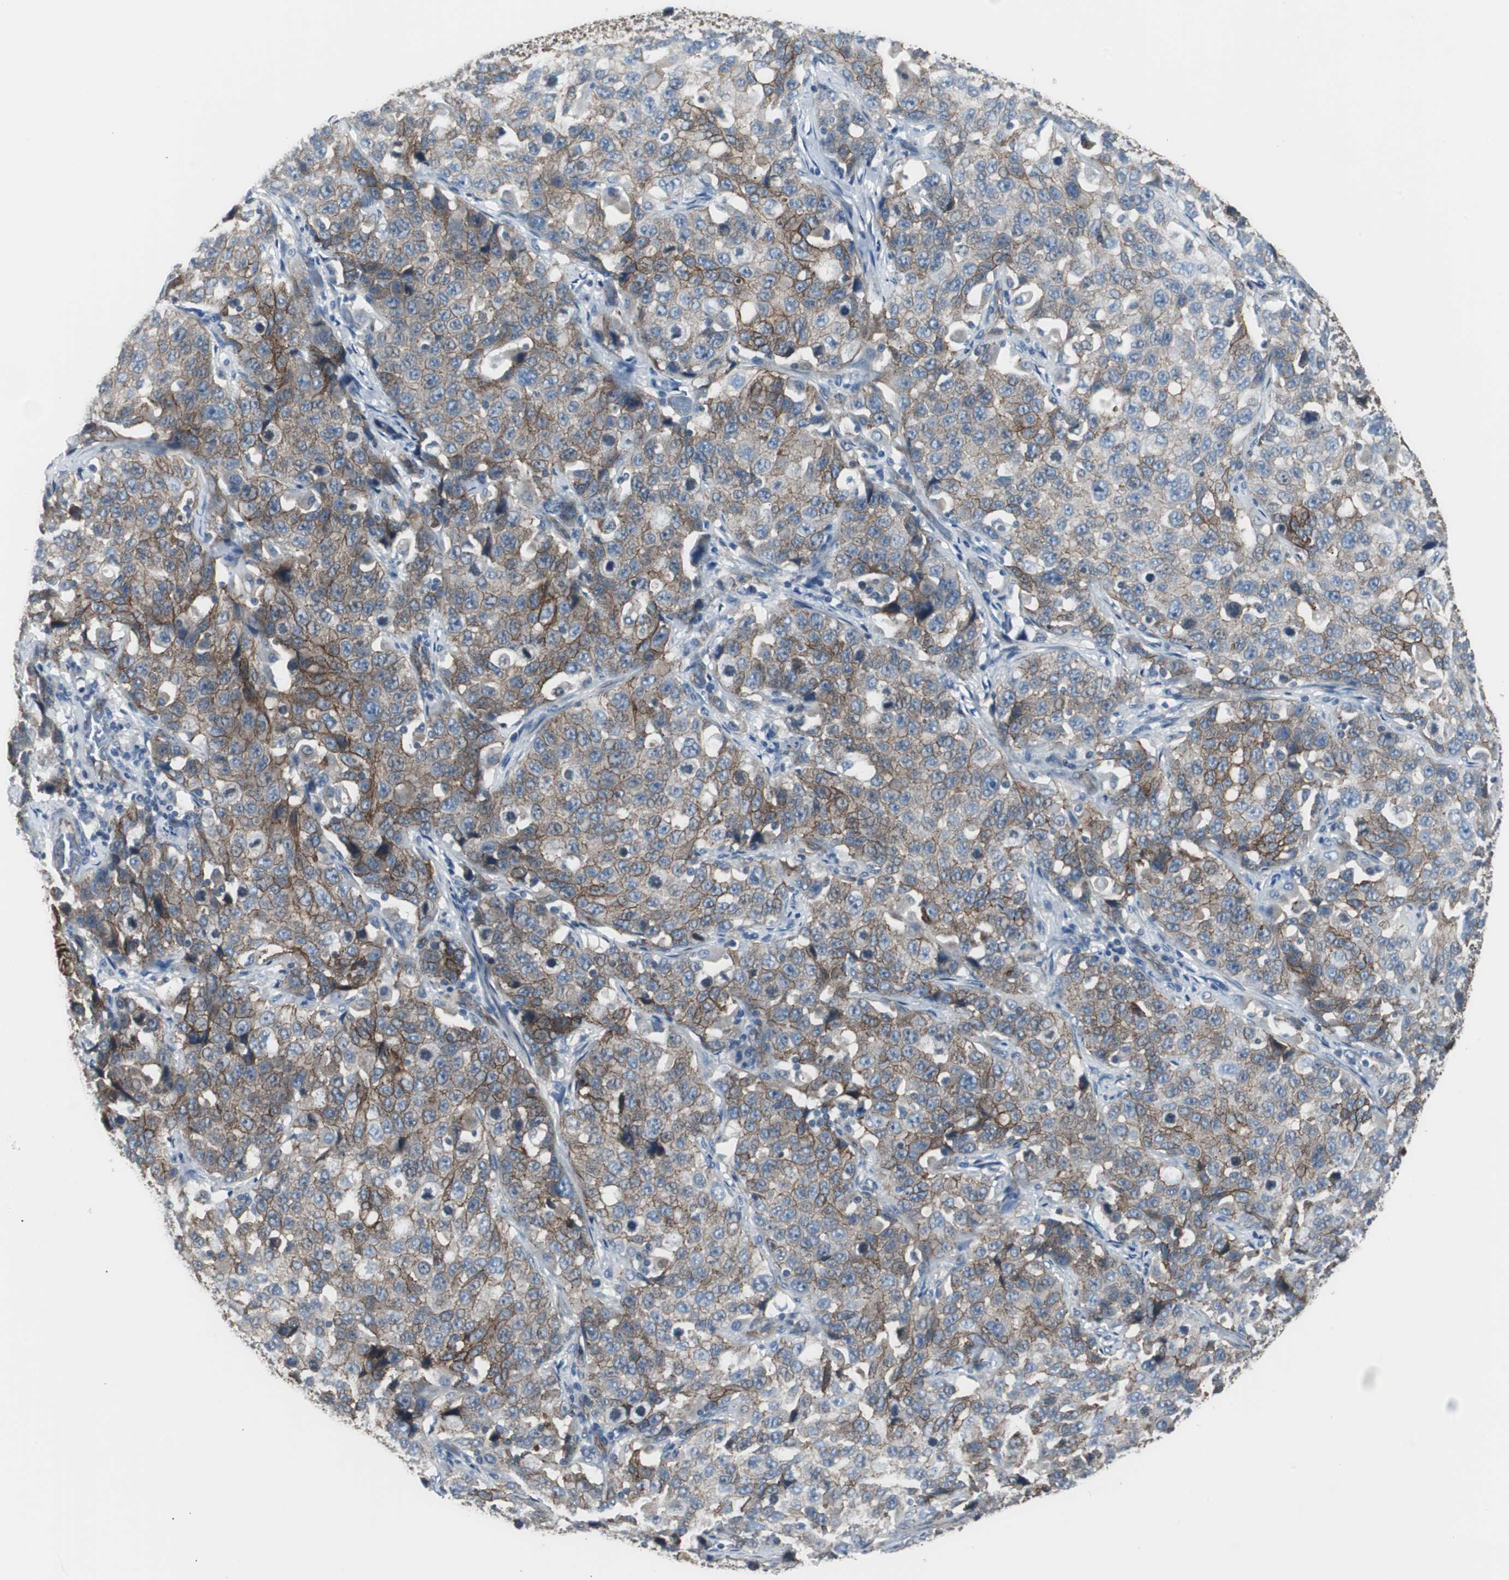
{"staining": {"intensity": "moderate", "quantity": ">75%", "location": "cytoplasmic/membranous"}, "tissue": "stomach cancer", "cell_type": "Tumor cells", "image_type": "cancer", "snomed": [{"axis": "morphology", "description": "Normal tissue, NOS"}, {"axis": "morphology", "description": "Adenocarcinoma, NOS"}, {"axis": "topography", "description": "Stomach"}], "caption": "Immunohistochemistry (IHC) of human stomach cancer (adenocarcinoma) displays medium levels of moderate cytoplasmic/membranous staining in about >75% of tumor cells.", "gene": "STXBP4", "patient": {"sex": "male", "age": 48}}